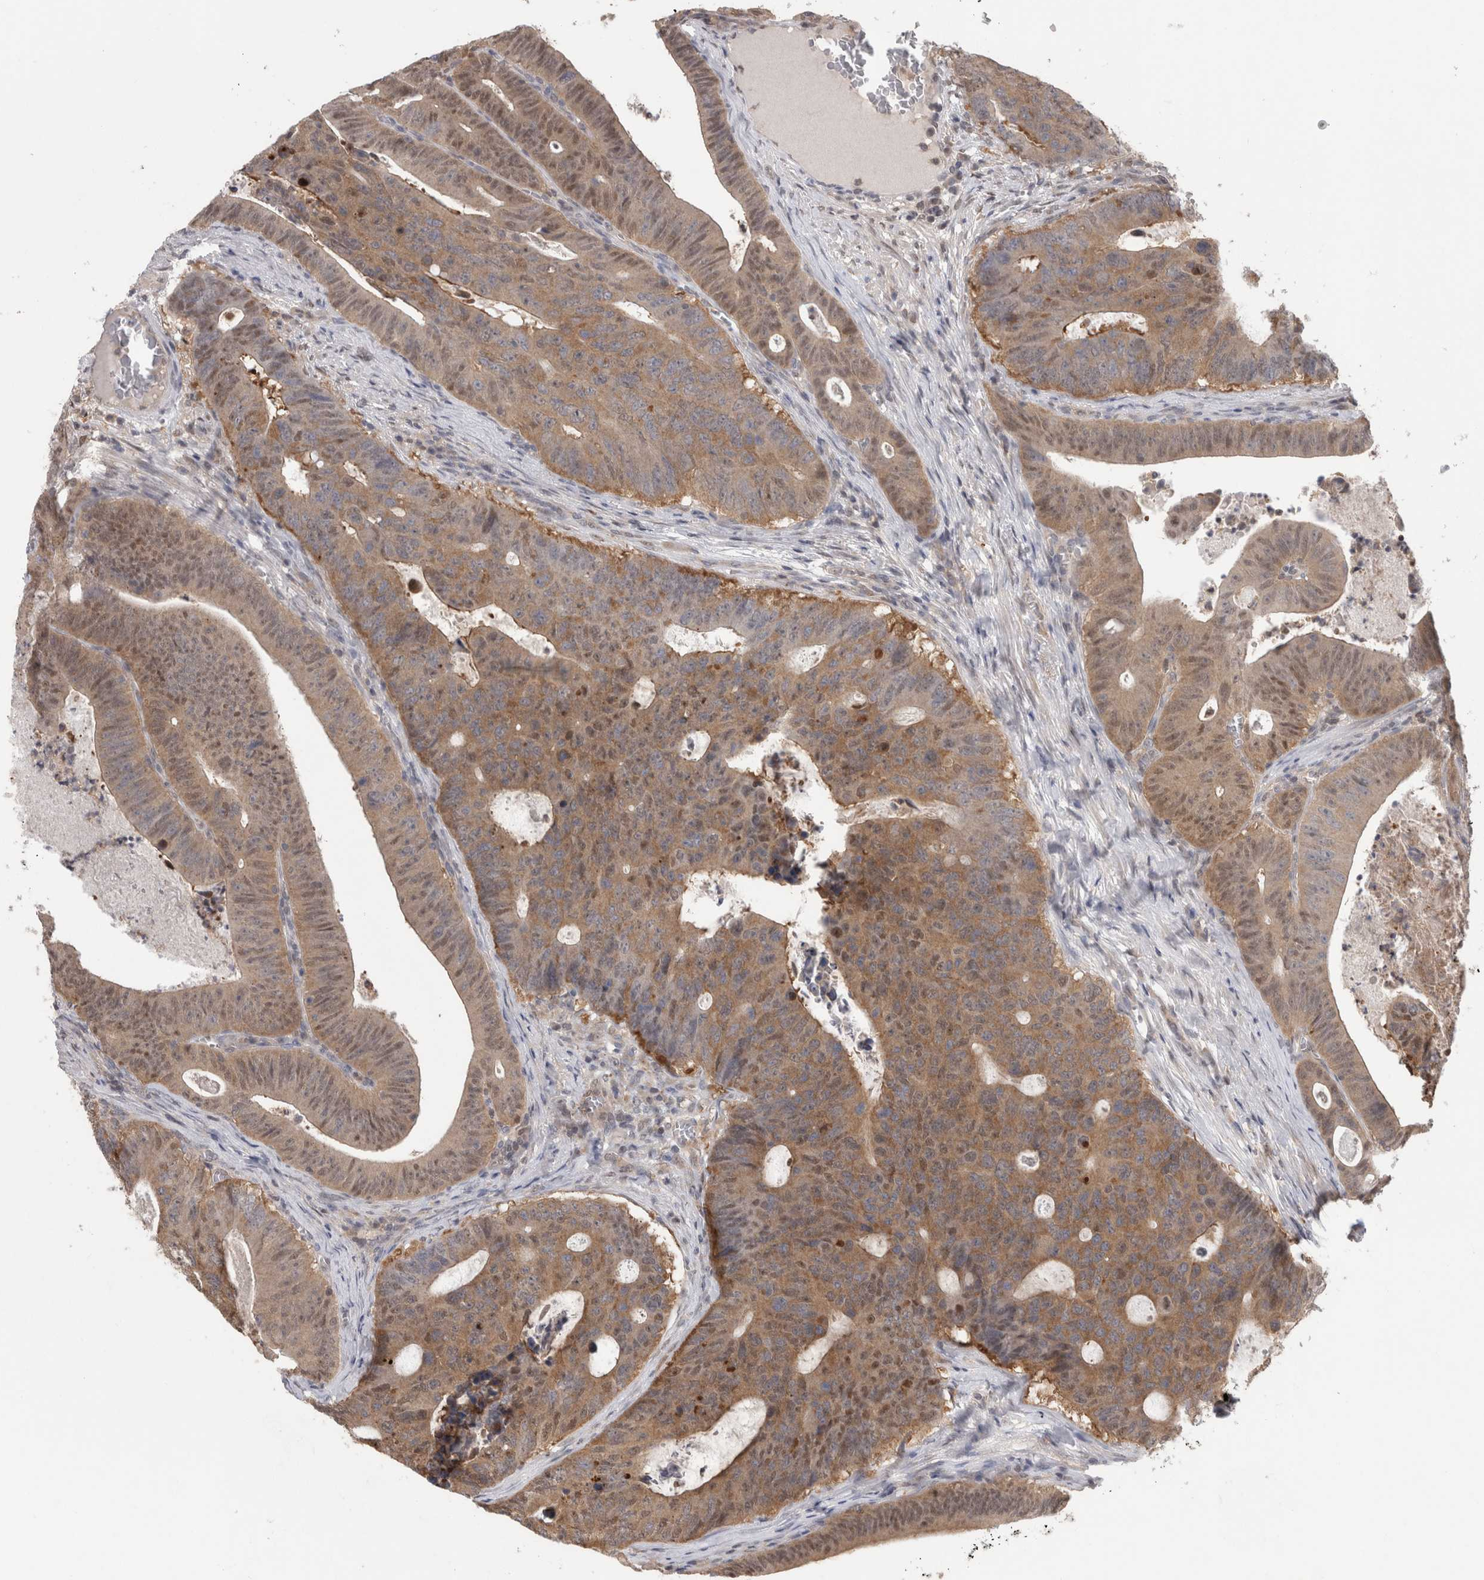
{"staining": {"intensity": "moderate", "quantity": "25%-75%", "location": "cytoplasmic/membranous,nuclear"}, "tissue": "colorectal cancer", "cell_type": "Tumor cells", "image_type": "cancer", "snomed": [{"axis": "morphology", "description": "Adenocarcinoma, NOS"}, {"axis": "topography", "description": "Colon"}], "caption": "Immunohistochemical staining of colorectal cancer displays medium levels of moderate cytoplasmic/membranous and nuclear positivity in approximately 25%-75% of tumor cells. The staining was performed using DAB (3,3'-diaminobenzidine), with brown indicating positive protein expression. Nuclei are stained blue with hematoxylin.", "gene": "PIGP", "patient": {"sex": "male", "age": 87}}